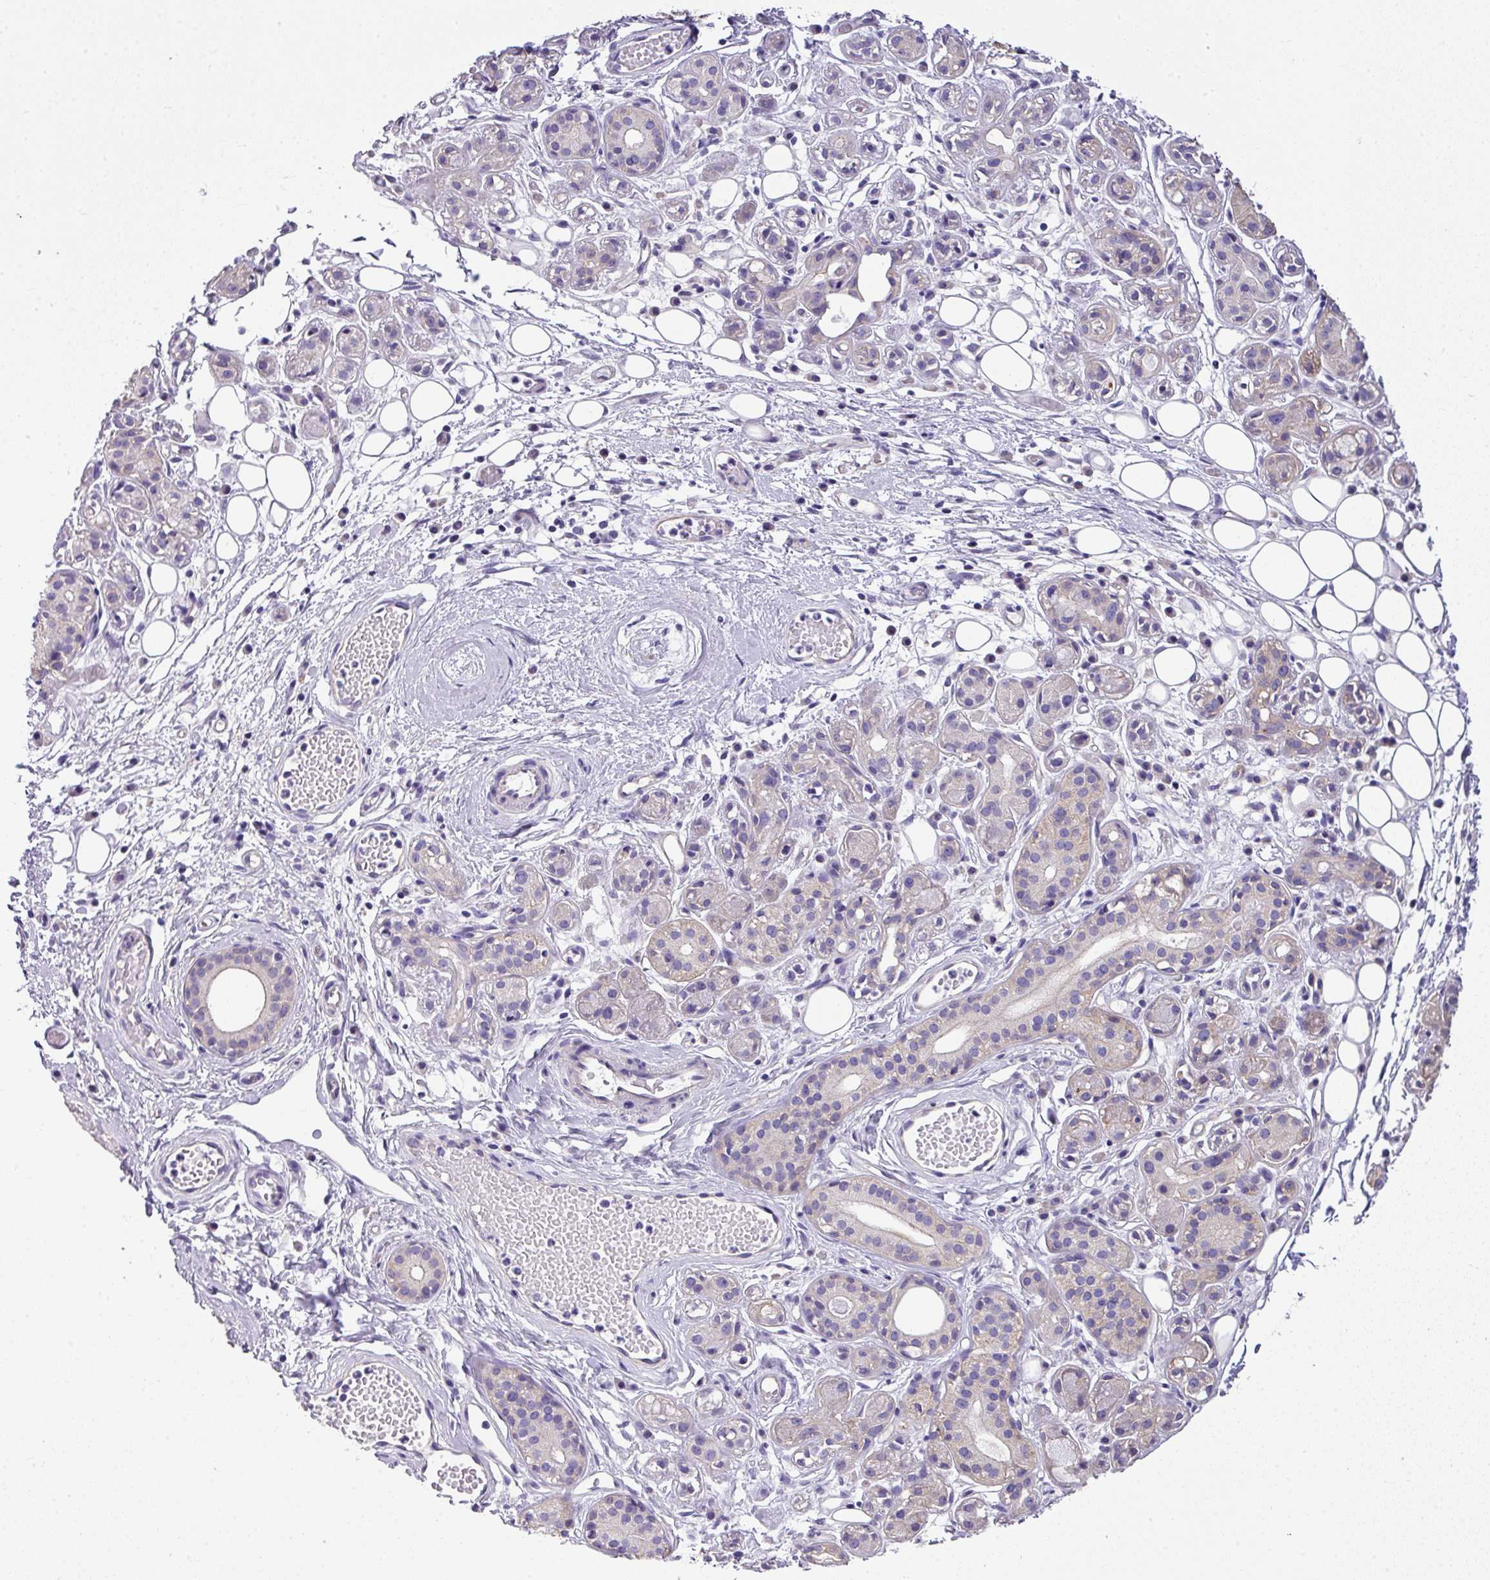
{"staining": {"intensity": "negative", "quantity": "none", "location": "none"}, "tissue": "salivary gland", "cell_type": "Glandular cells", "image_type": "normal", "snomed": [{"axis": "morphology", "description": "Normal tissue, NOS"}, {"axis": "topography", "description": "Salivary gland"}], "caption": "DAB (3,3'-diaminobenzidine) immunohistochemical staining of benign salivary gland shows no significant expression in glandular cells. The staining was performed using DAB (3,3'-diaminobenzidine) to visualize the protein expression in brown, while the nuclei were stained in blue with hematoxylin (Magnification: 20x).", "gene": "PALS2", "patient": {"sex": "male", "age": 54}}